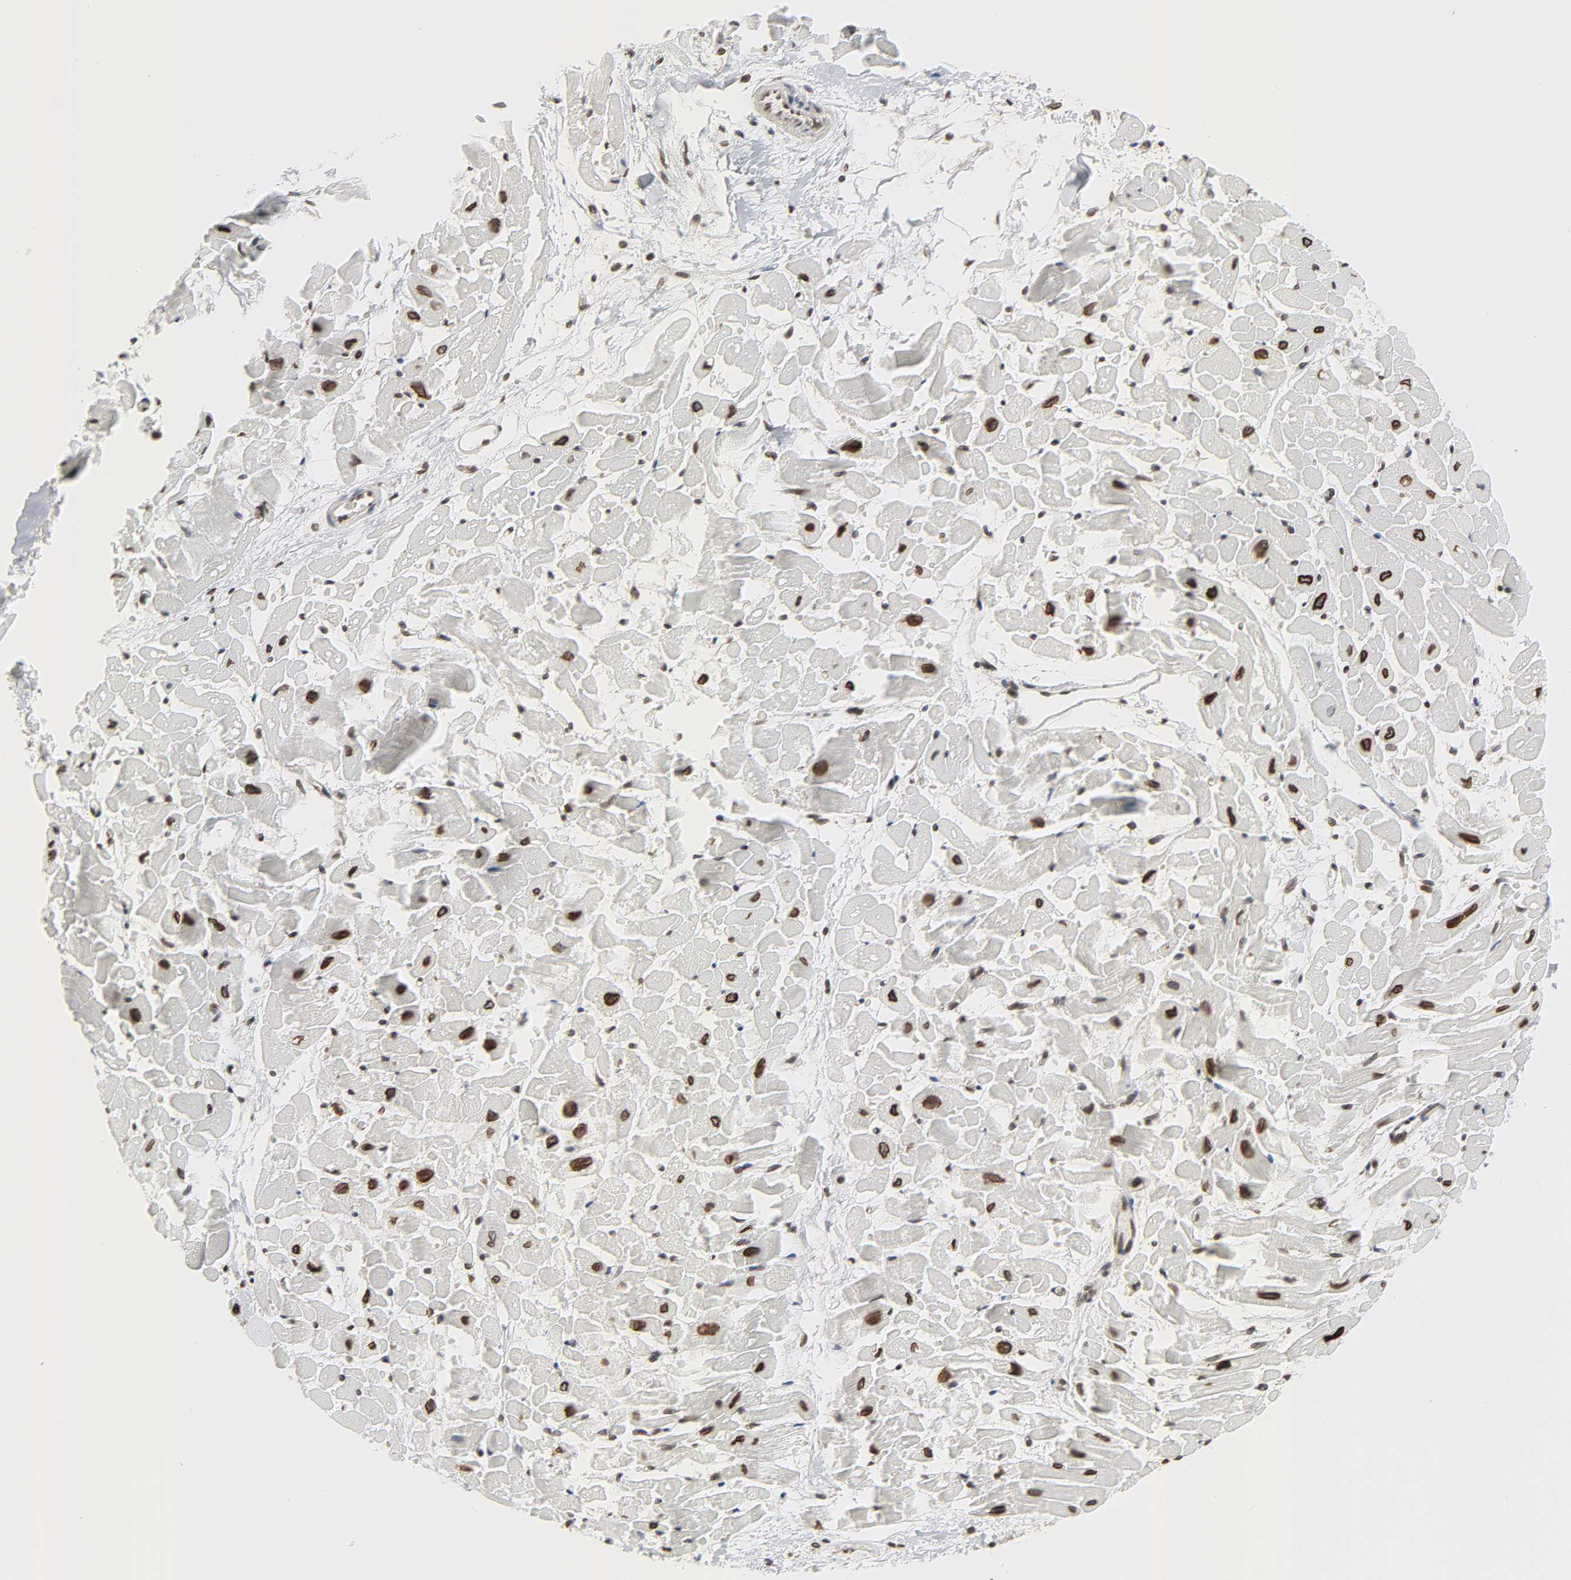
{"staining": {"intensity": "strong", "quantity": ">75%", "location": "cytoplasmic/membranous,nuclear"}, "tissue": "heart muscle", "cell_type": "Cardiomyocytes", "image_type": "normal", "snomed": [{"axis": "morphology", "description": "Normal tissue, NOS"}, {"axis": "topography", "description": "Heart"}], "caption": "This photomicrograph demonstrates immunohistochemistry staining of unremarkable human heart muscle, with high strong cytoplasmic/membranous,nuclear staining in approximately >75% of cardiomyocytes.", "gene": "RANGAP1", "patient": {"sex": "male", "age": 45}}